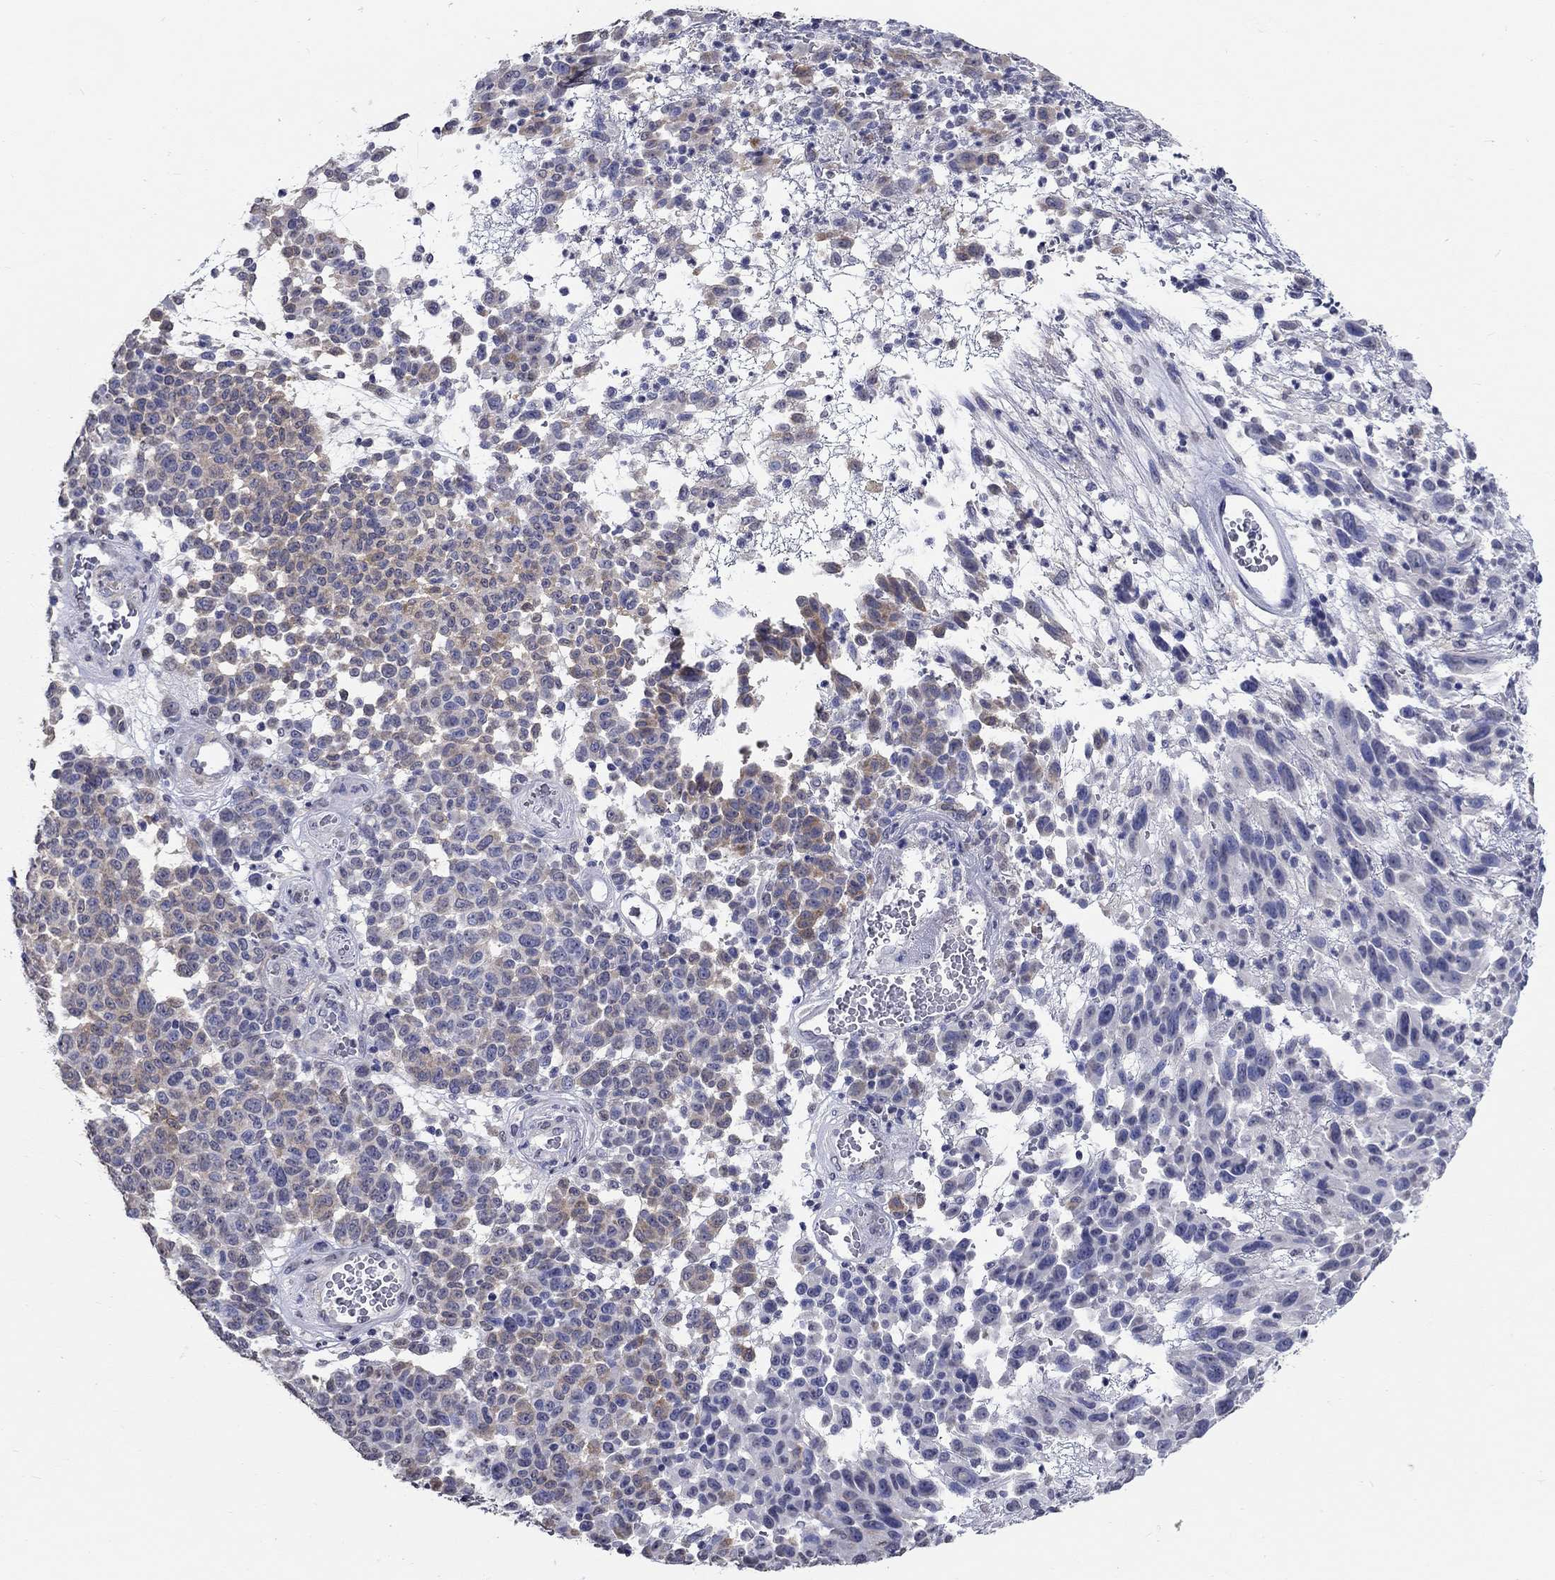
{"staining": {"intensity": "moderate", "quantity": "25%-75%", "location": "cytoplasmic/membranous"}, "tissue": "melanoma", "cell_type": "Tumor cells", "image_type": "cancer", "snomed": [{"axis": "morphology", "description": "Malignant melanoma, NOS"}, {"axis": "topography", "description": "Skin"}], "caption": "Malignant melanoma stained for a protein (brown) demonstrates moderate cytoplasmic/membranous positive positivity in approximately 25%-75% of tumor cells.", "gene": "PDE1B", "patient": {"sex": "male", "age": 59}}